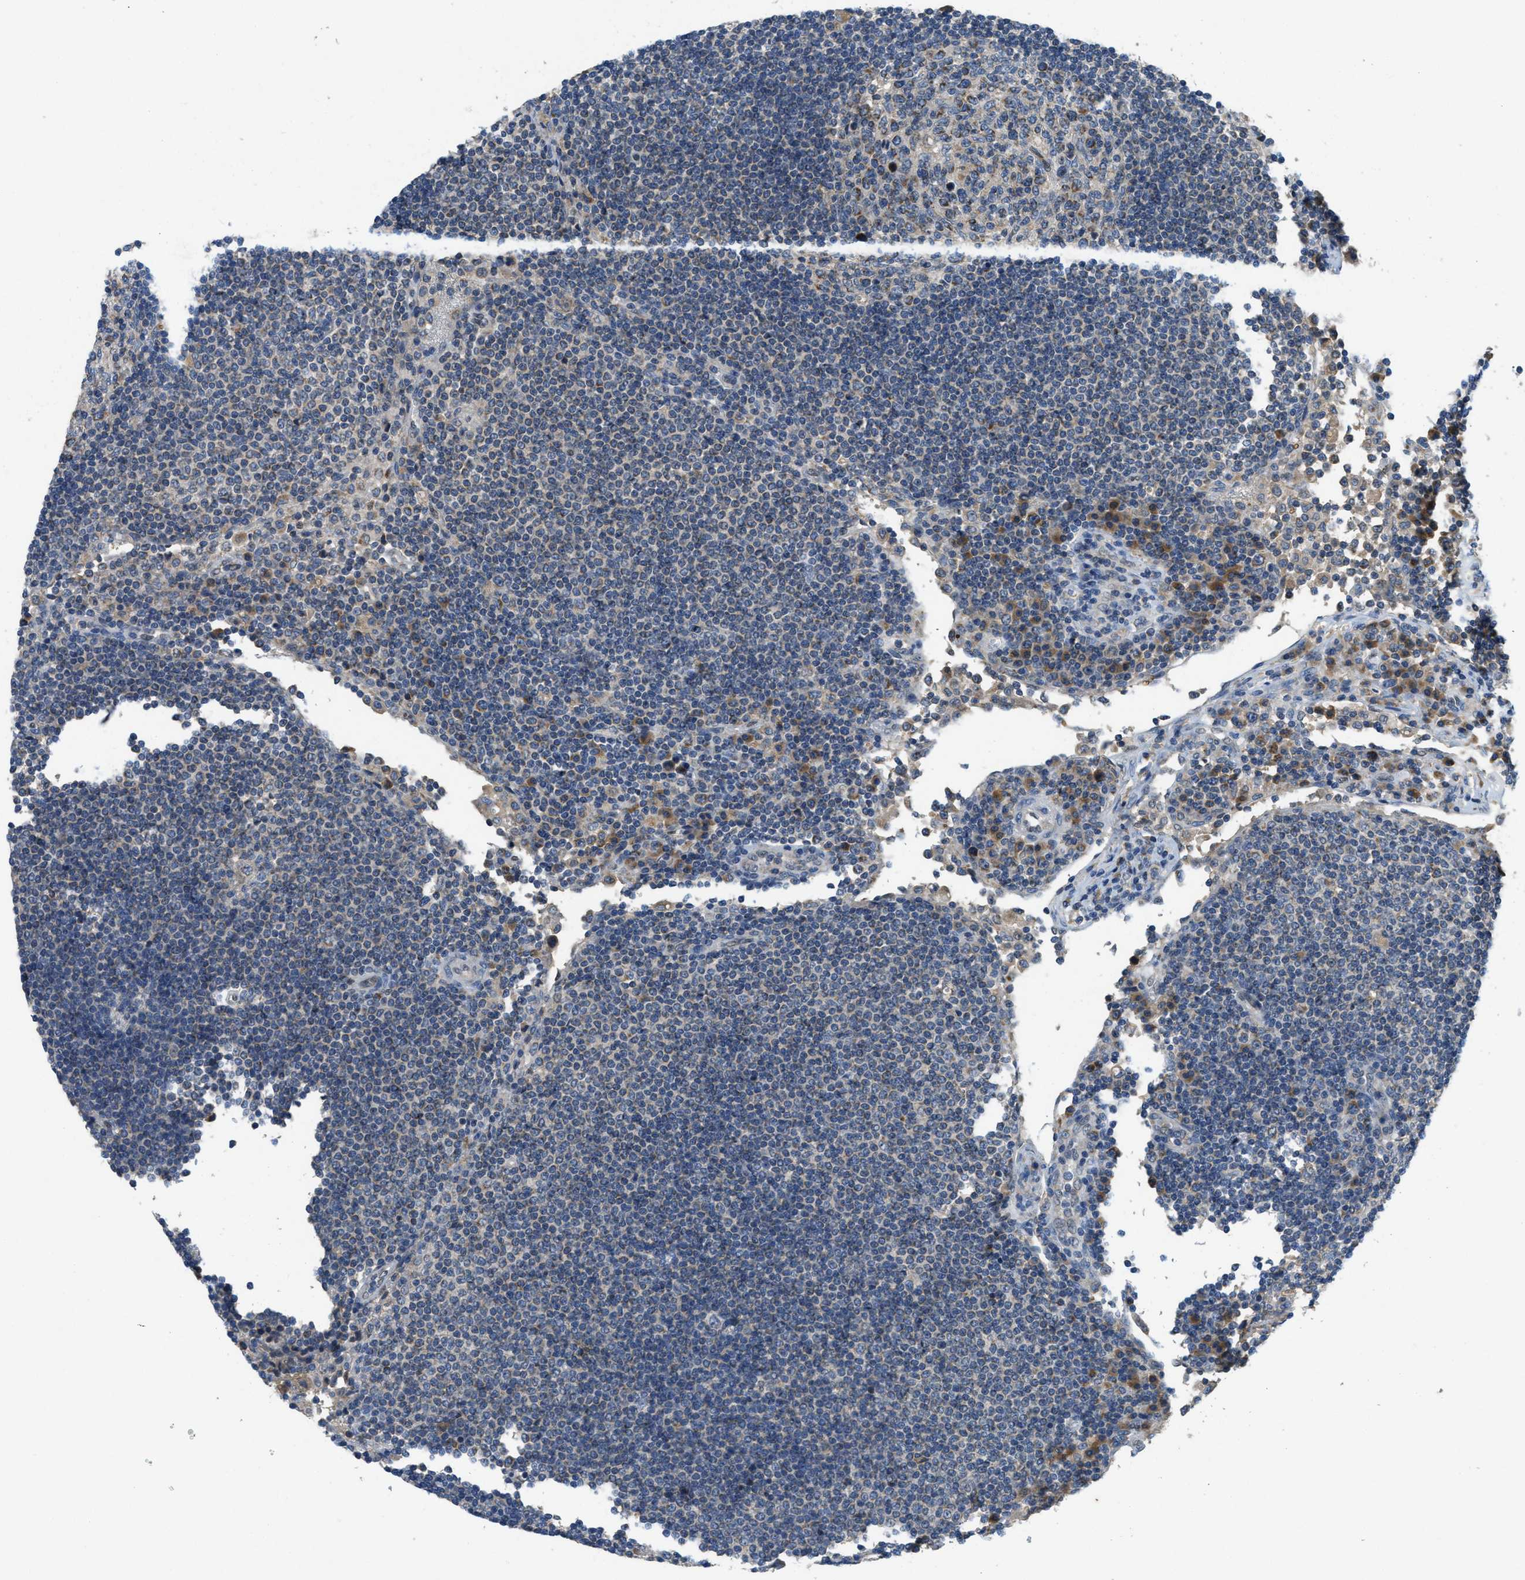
{"staining": {"intensity": "moderate", "quantity": "<25%", "location": "cytoplasmic/membranous"}, "tissue": "lymph node", "cell_type": "Germinal center cells", "image_type": "normal", "snomed": [{"axis": "morphology", "description": "Normal tissue, NOS"}, {"axis": "topography", "description": "Lymph node"}], "caption": "Immunohistochemical staining of benign lymph node displays moderate cytoplasmic/membranous protein staining in approximately <25% of germinal center cells. (IHC, brightfield microscopy, high magnification).", "gene": "PNKD", "patient": {"sex": "female", "age": 53}}